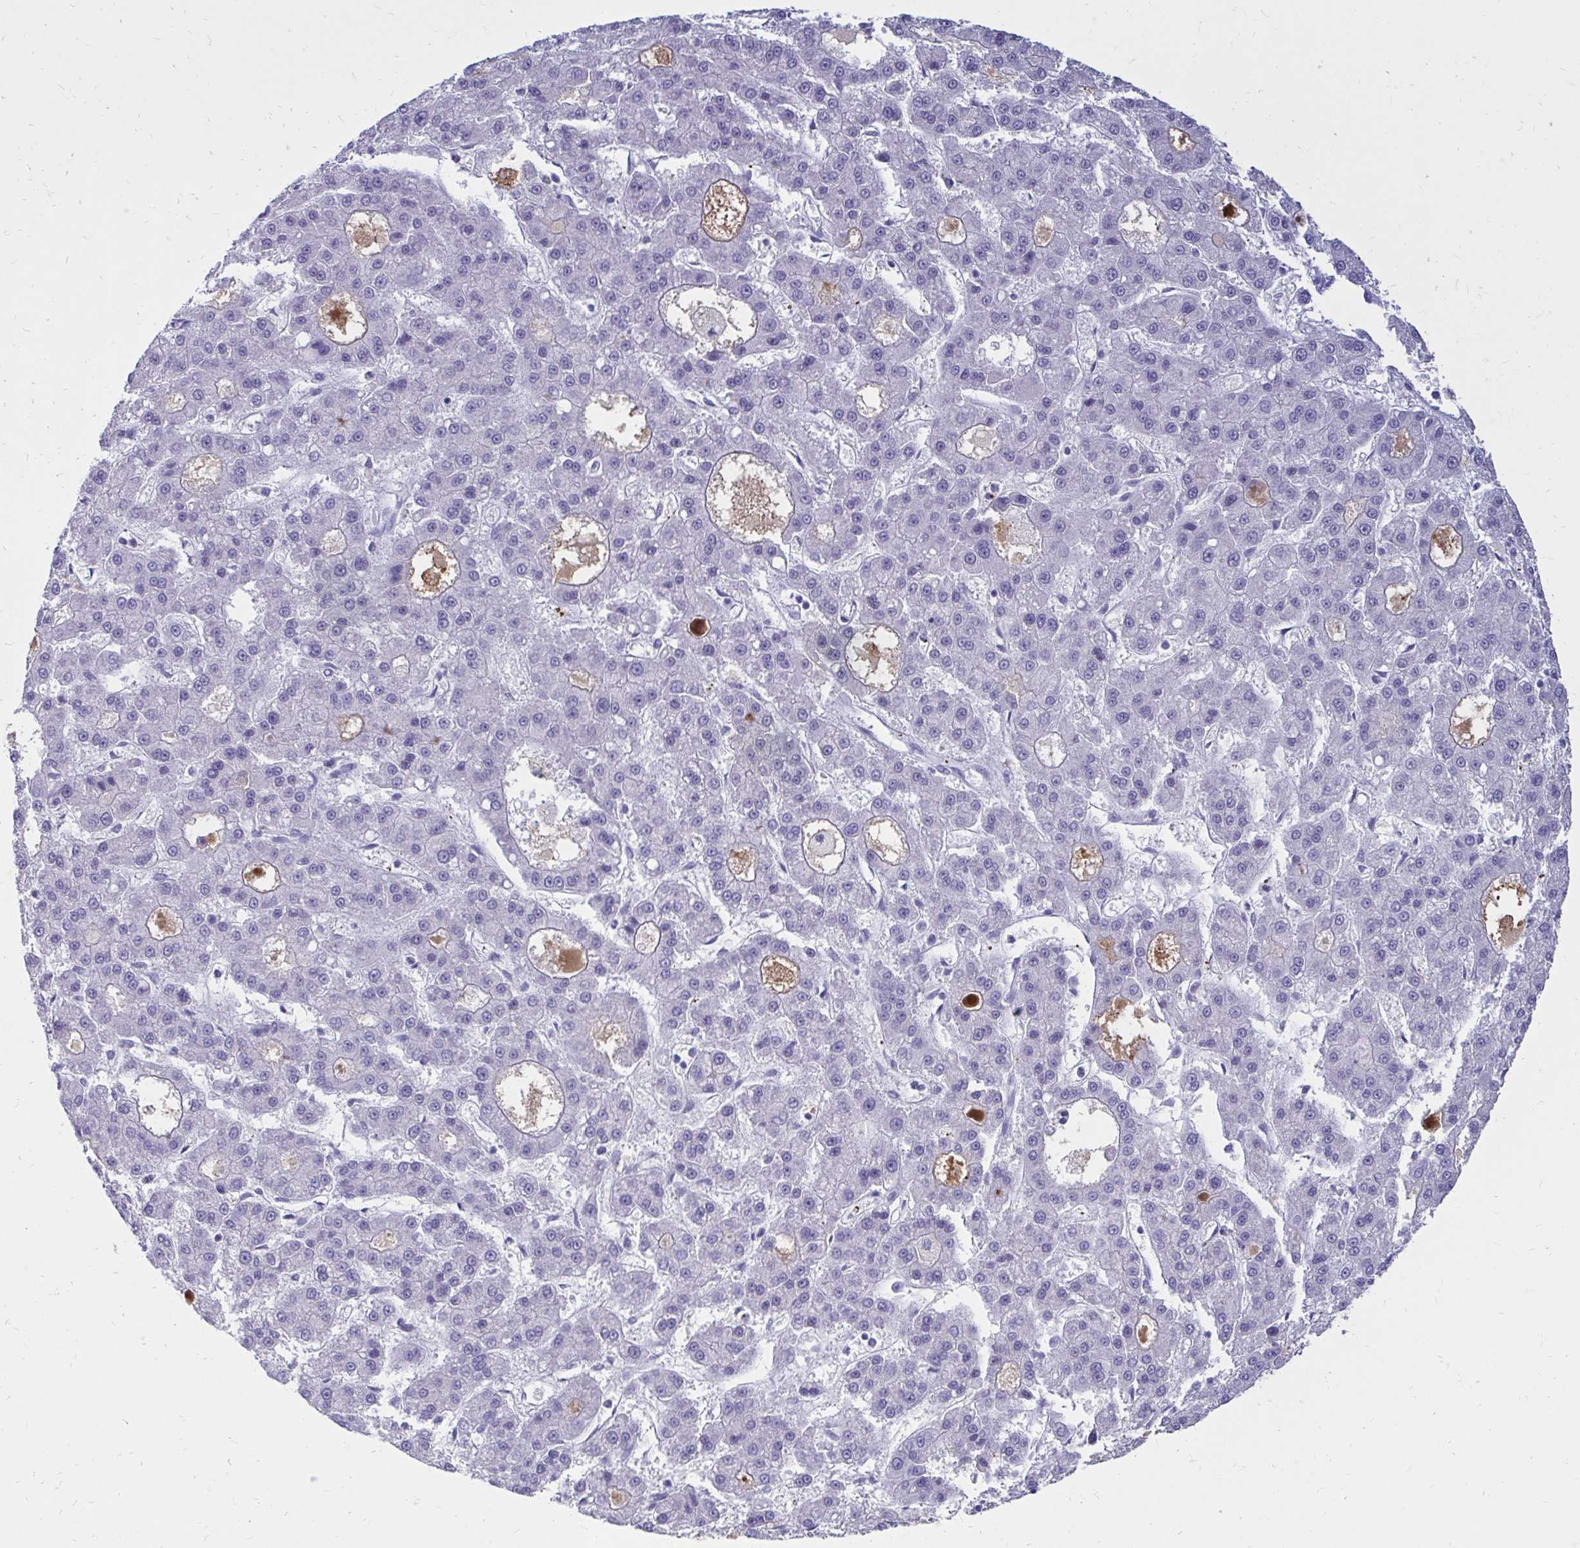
{"staining": {"intensity": "negative", "quantity": "none", "location": "none"}, "tissue": "liver cancer", "cell_type": "Tumor cells", "image_type": "cancer", "snomed": [{"axis": "morphology", "description": "Carcinoma, Hepatocellular, NOS"}, {"axis": "topography", "description": "Liver"}], "caption": "High magnification brightfield microscopy of liver hepatocellular carcinoma stained with DAB (3,3'-diaminobenzidine) (brown) and counterstained with hematoxylin (blue): tumor cells show no significant expression.", "gene": "NANOGNB", "patient": {"sex": "male", "age": 70}}